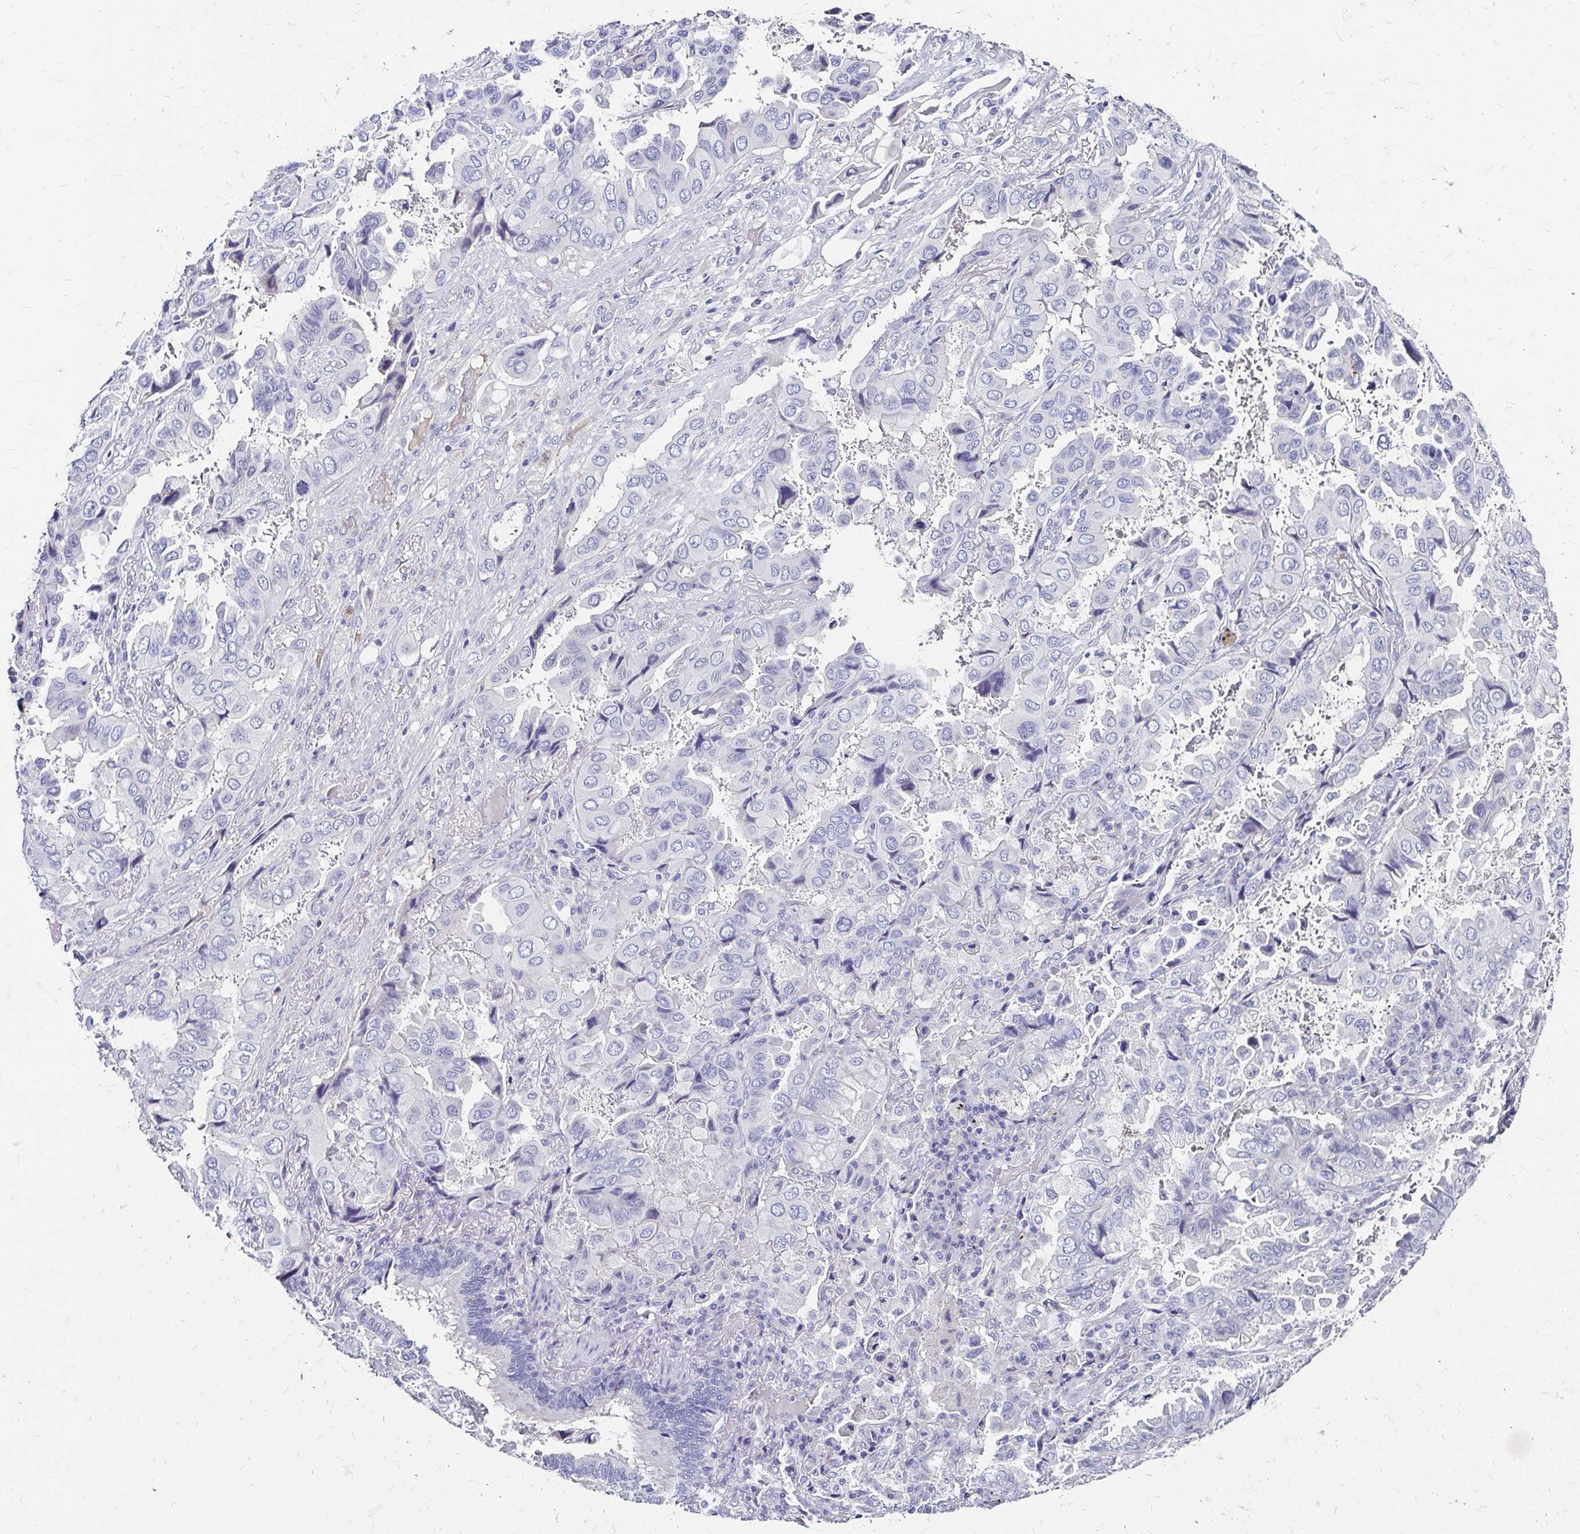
{"staining": {"intensity": "negative", "quantity": "none", "location": "none"}, "tissue": "lung cancer", "cell_type": "Tumor cells", "image_type": "cancer", "snomed": [{"axis": "morphology", "description": "Aneuploidy"}, {"axis": "morphology", "description": "Adenocarcinoma, NOS"}, {"axis": "morphology", "description": "Adenocarcinoma, metastatic, NOS"}, {"axis": "topography", "description": "Lymph node"}, {"axis": "topography", "description": "Lung"}], "caption": "An IHC histopathology image of lung cancer is shown. There is no staining in tumor cells of lung cancer.", "gene": "SCG3", "patient": {"sex": "female", "age": 48}}